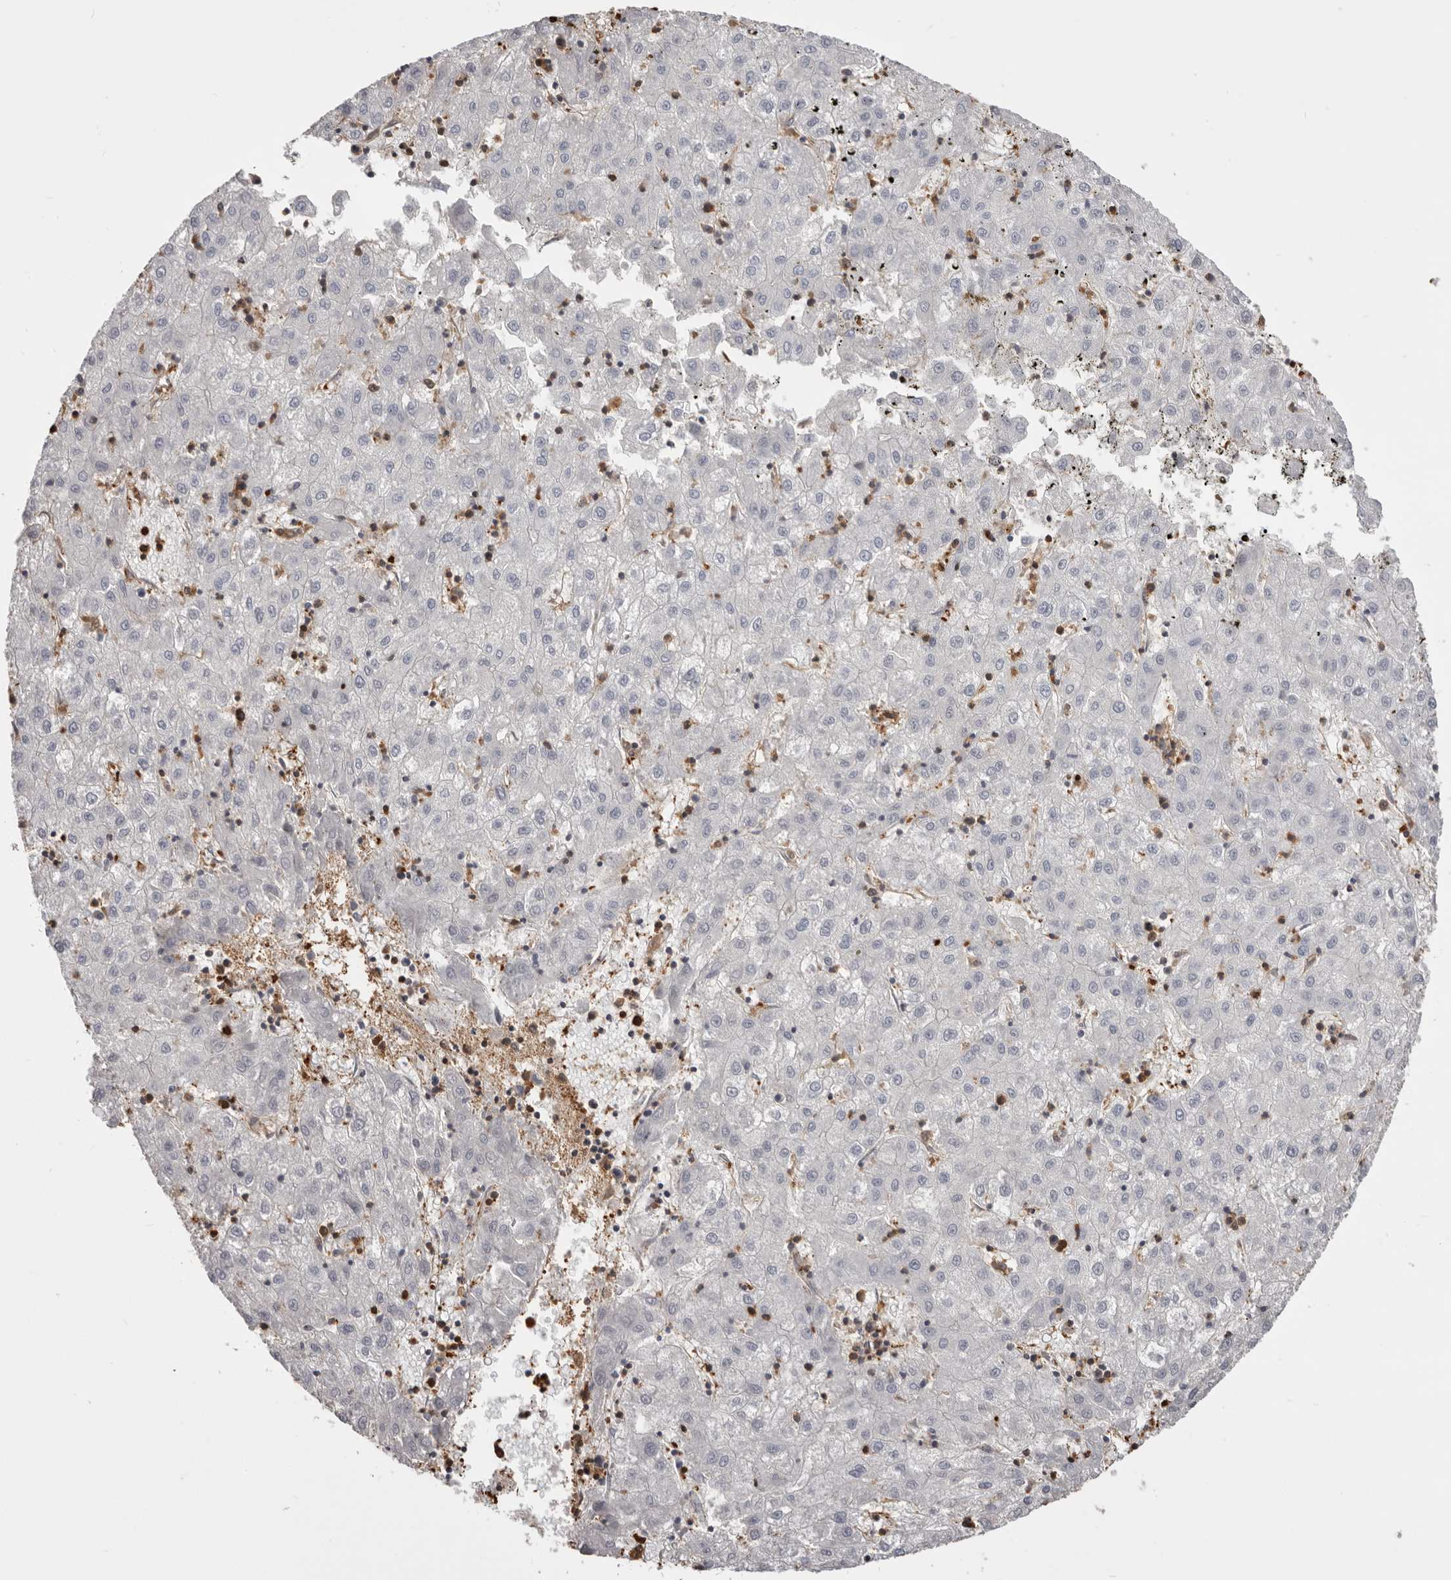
{"staining": {"intensity": "negative", "quantity": "none", "location": "none"}, "tissue": "liver cancer", "cell_type": "Tumor cells", "image_type": "cancer", "snomed": [{"axis": "morphology", "description": "Carcinoma, Hepatocellular, NOS"}, {"axis": "topography", "description": "Liver"}], "caption": "Photomicrograph shows no significant protein staining in tumor cells of hepatocellular carcinoma (liver). The staining is performed using DAB (3,3'-diaminobenzidine) brown chromogen with nuclei counter-stained in using hematoxylin.", "gene": "PKM", "patient": {"sex": "male", "age": 72}}